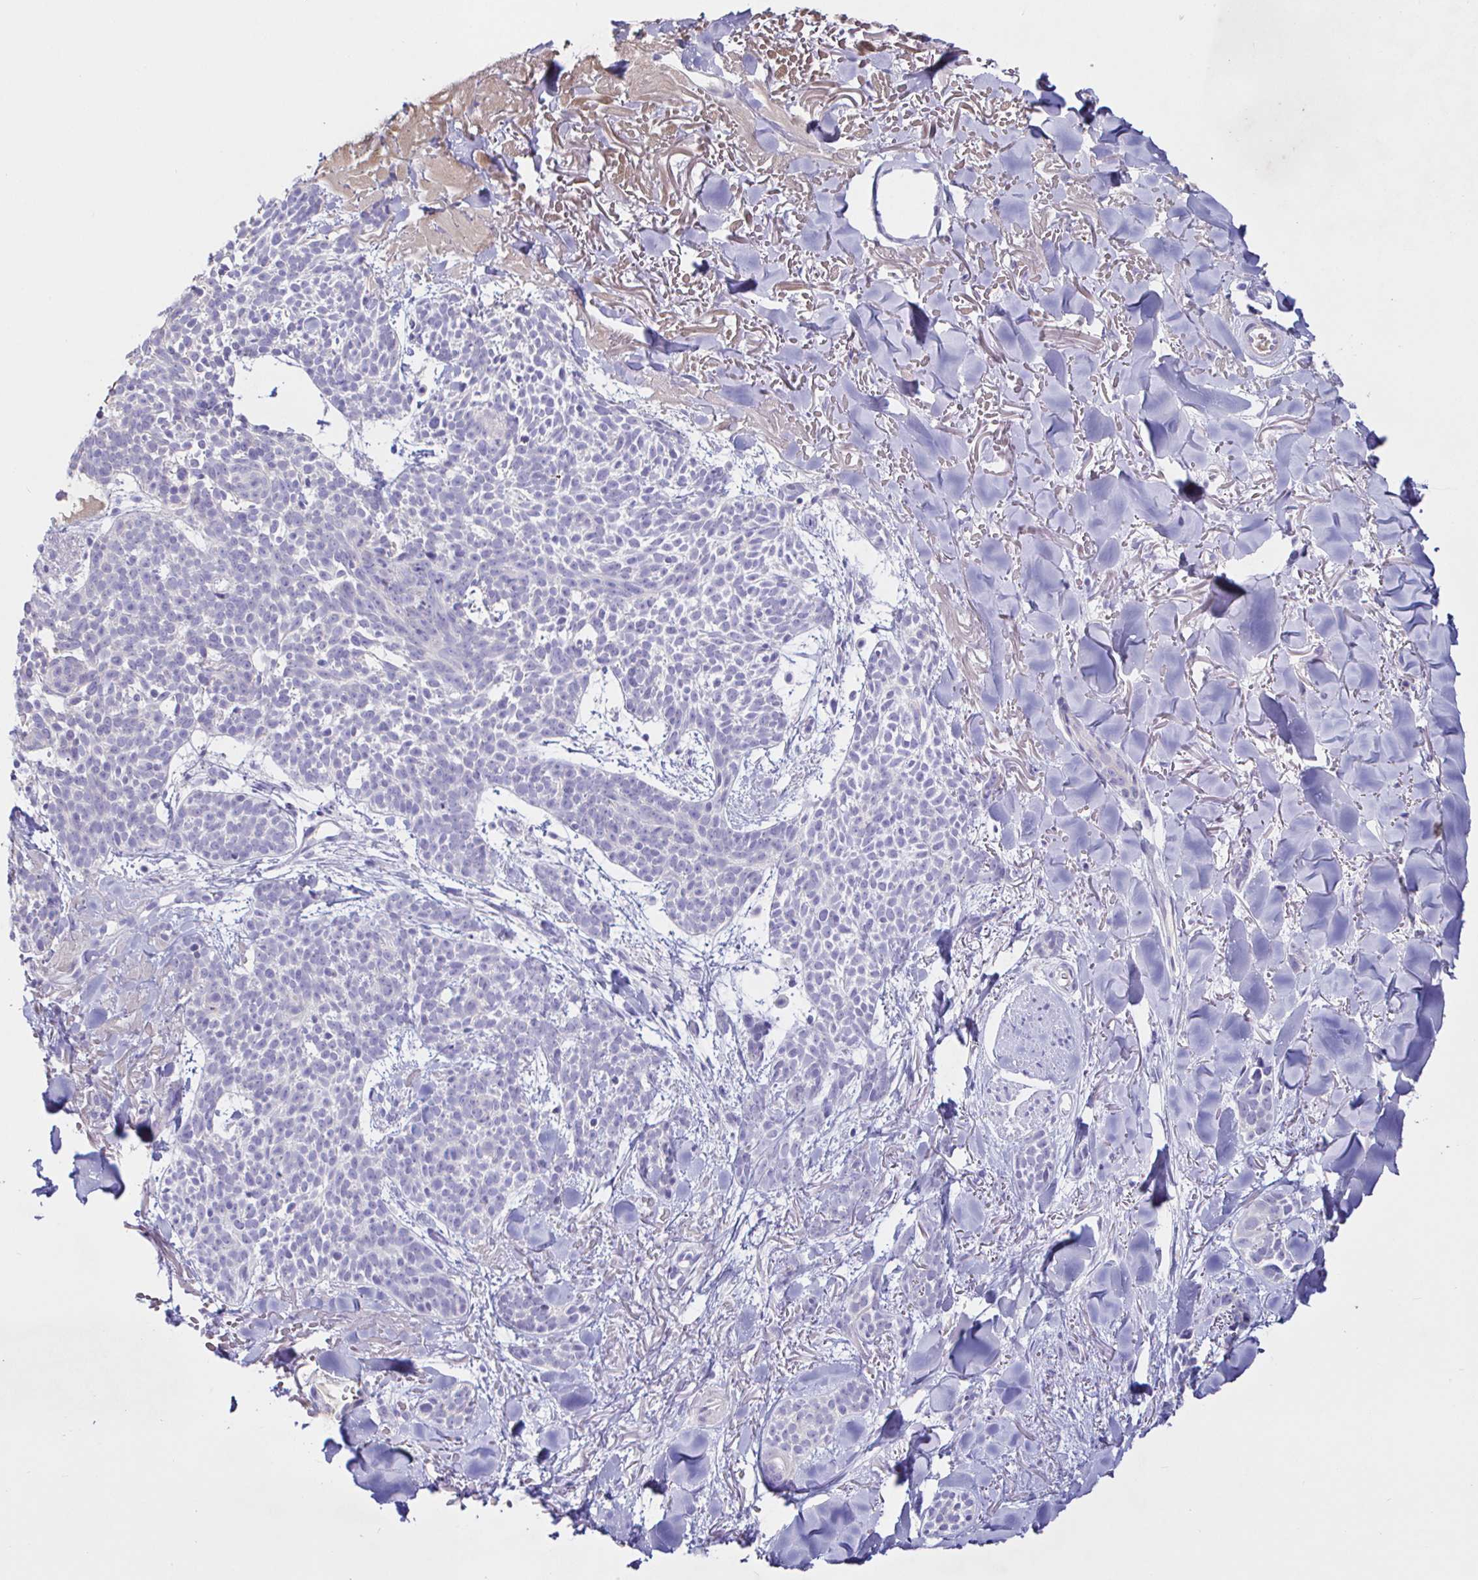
{"staining": {"intensity": "negative", "quantity": "none", "location": "none"}, "tissue": "skin cancer", "cell_type": "Tumor cells", "image_type": "cancer", "snomed": [{"axis": "morphology", "description": "Basal cell carcinoma"}, {"axis": "morphology", "description": "BCC, high aggressive"}, {"axis": "topography", "description": "Skin"}], "caption": "This is an immunohistochemistry (IHC) histopathology image of skin cancer (basal cell carcinoma). There is no expression in tumor cells.", "gene": "SAA4", "patient": {"sex": "female", "age": 86}}